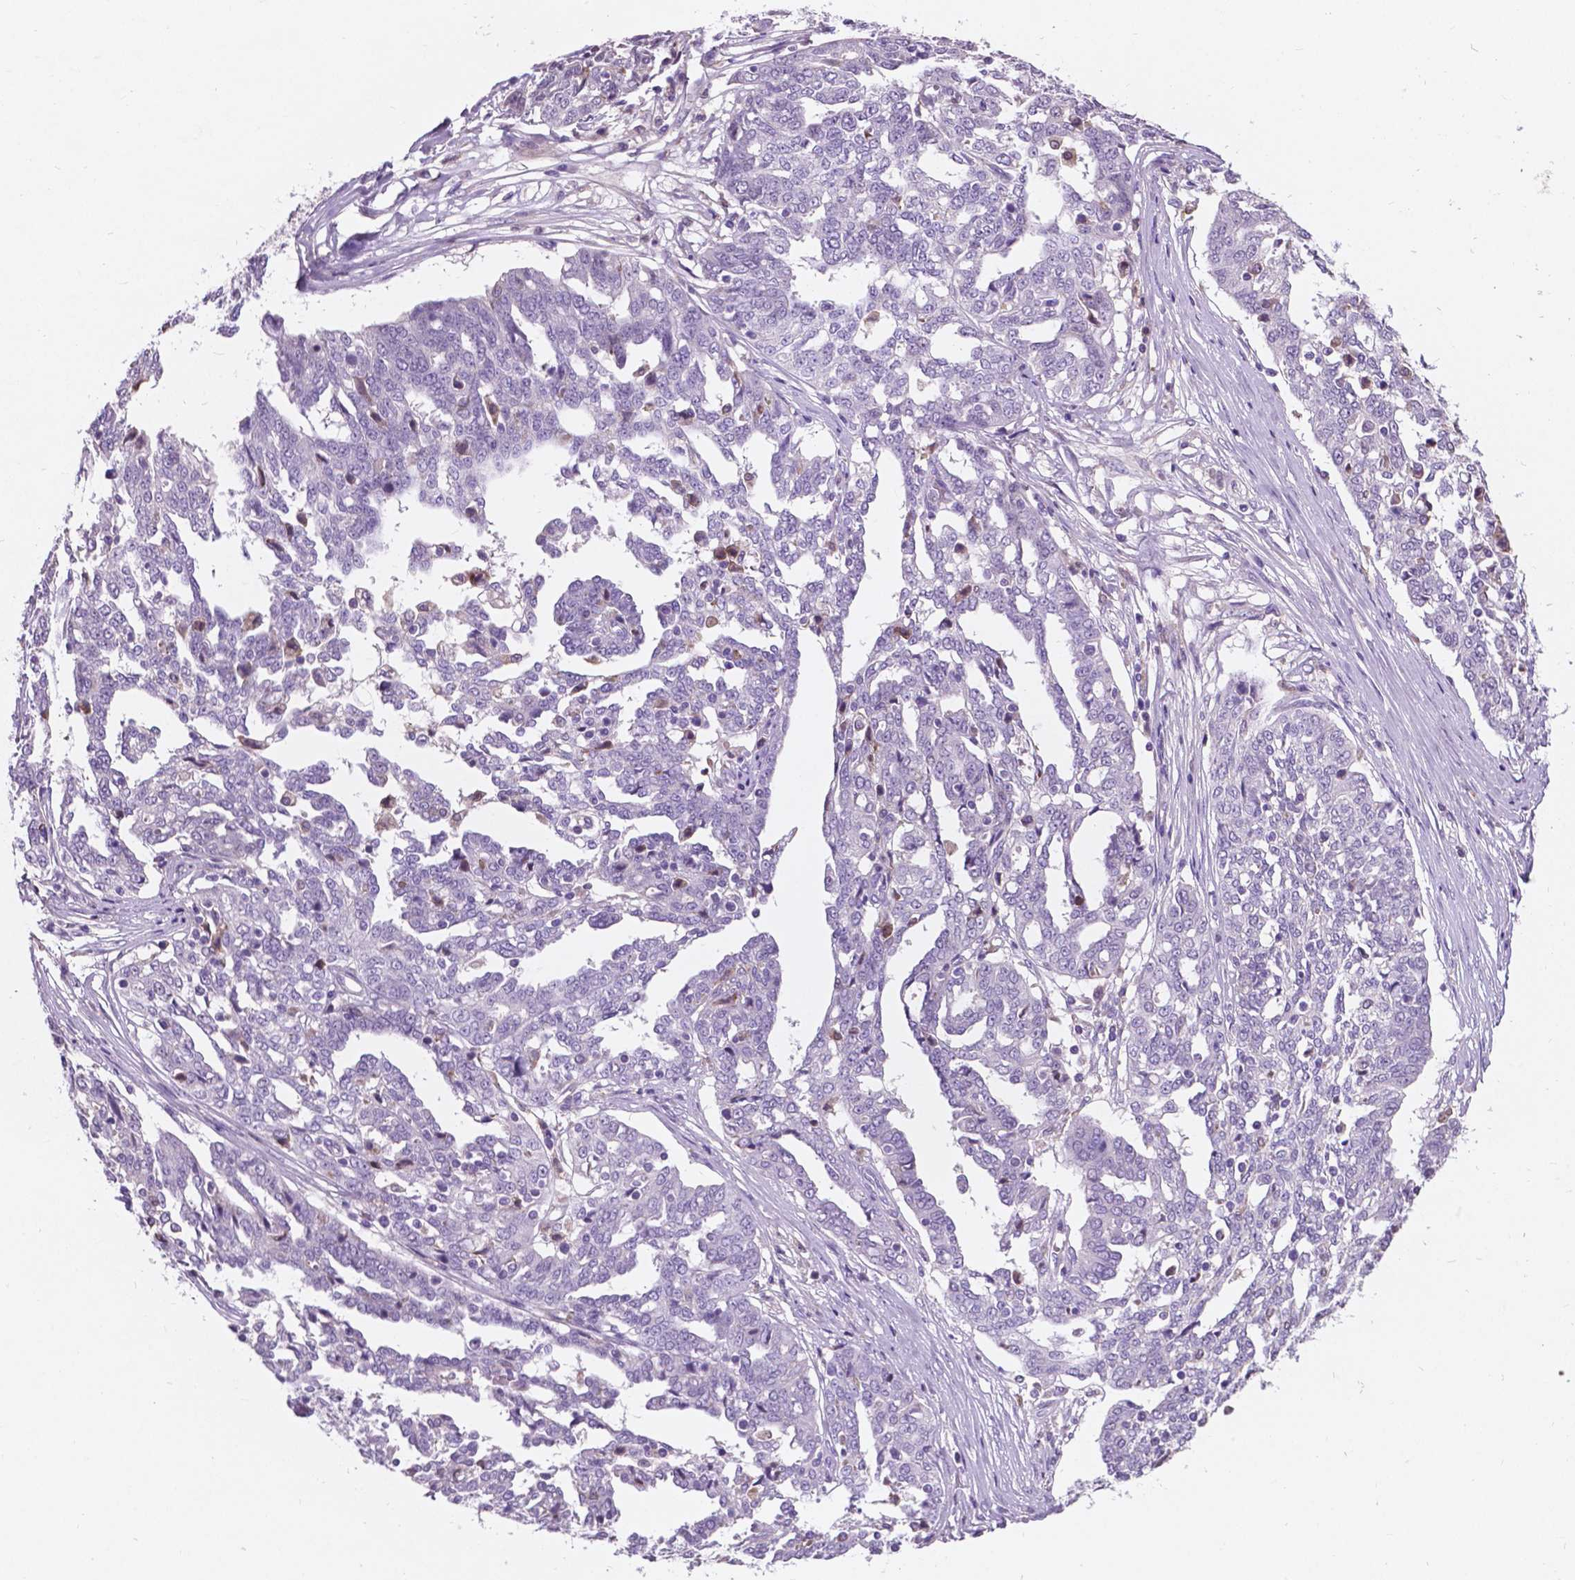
{"staining": {"intensity": "negative", "quantity": "none", "location": "none"}, "tissue": "ovarian cancer", "cell_type": "Tumor cells", "image_type": "cancer", "snomed": [{"axis": "morphology", "description": "Cystadenocarcinoma, serous, NOS"}, {"axis": "topography", "description": "Ovary"}], "caption": "Ovarian cancer was stained to show a protein in brown. There is no significant positivity in tumor cells.", "gene": "IREB2", "patient": {"sex": "female", "age": 67}}